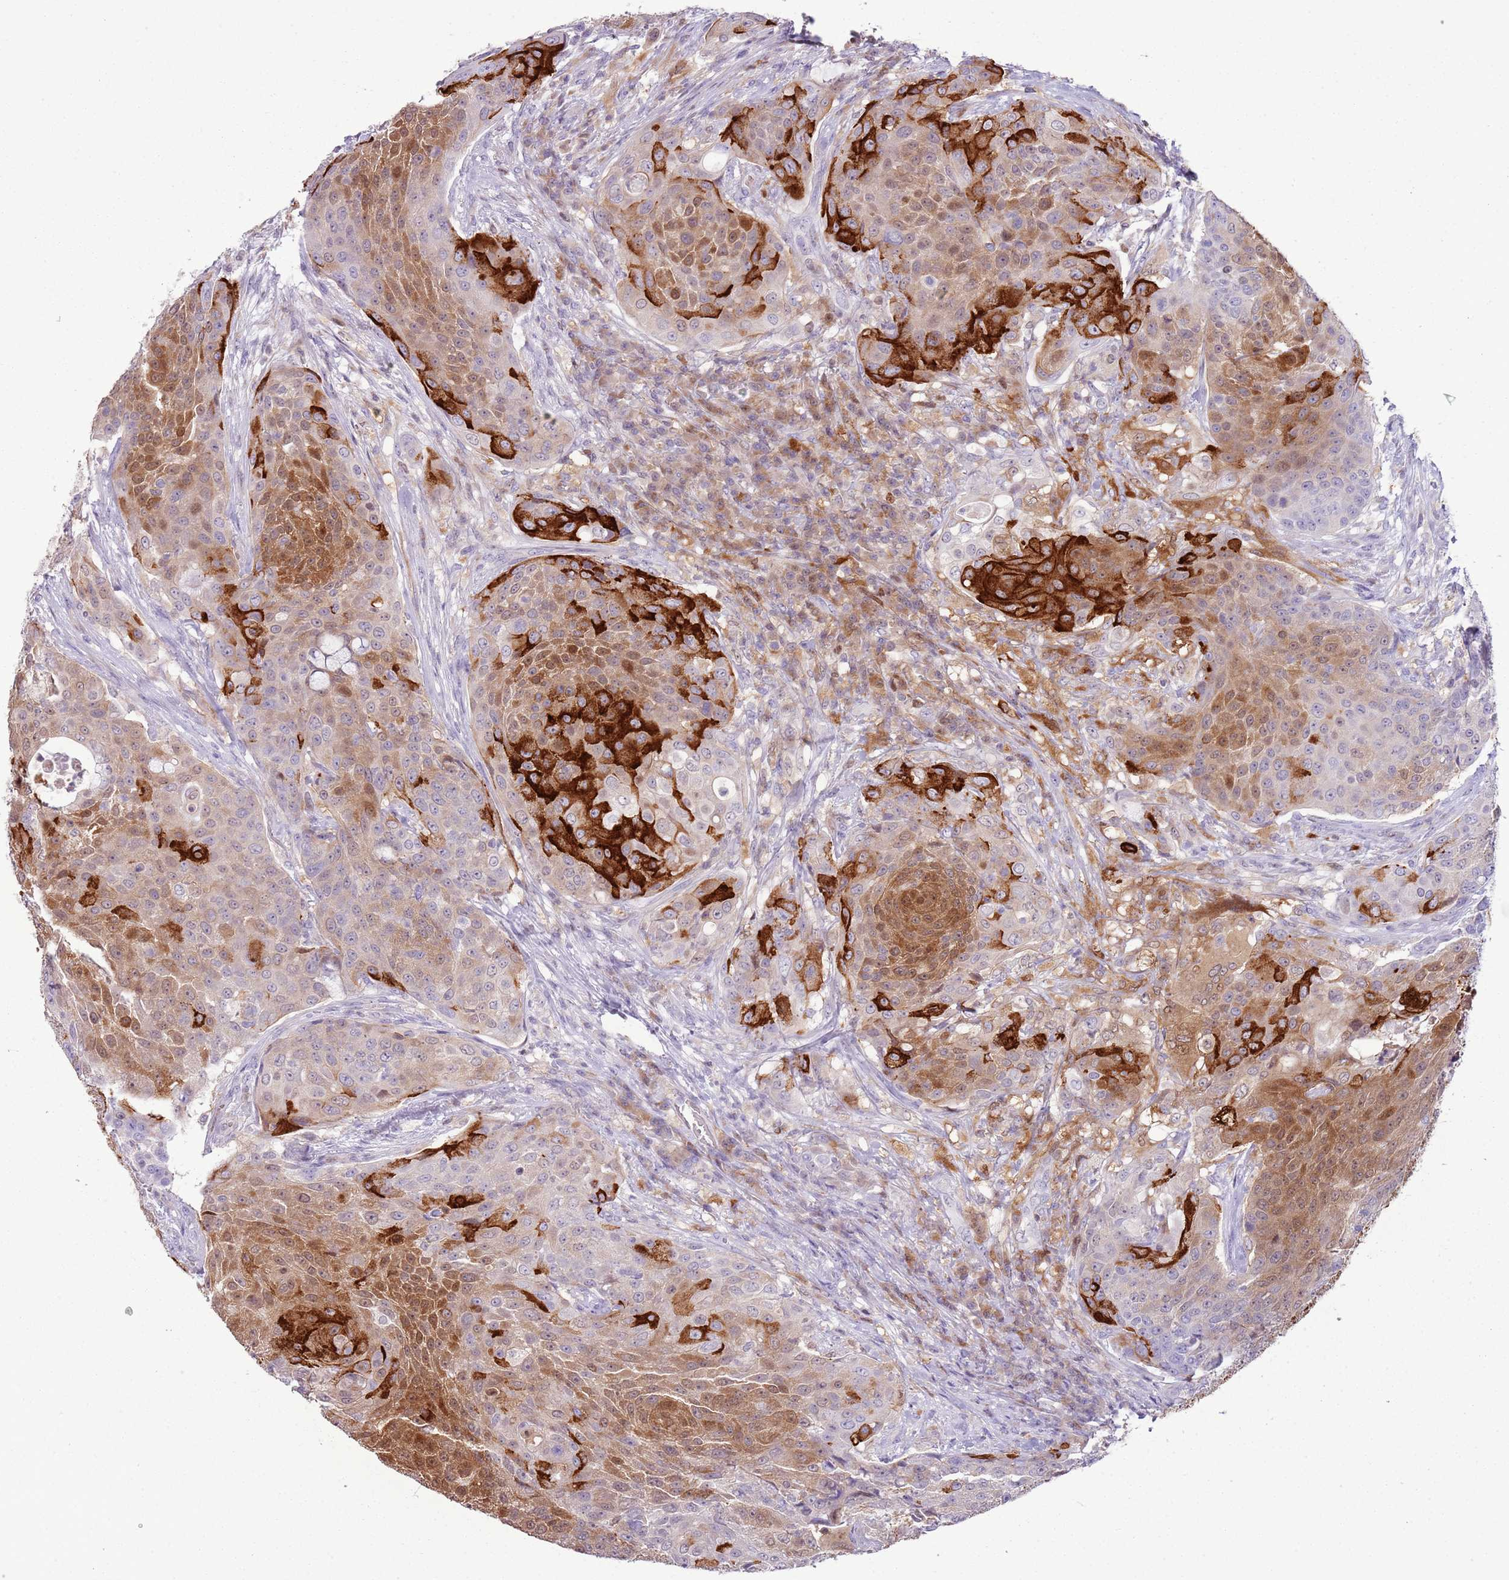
{"staining": {"intensity": "strong", "quantity": "25%-75%", "location": "cytoplasmic/membranous"}, "tissue": "urothelial cancer", "cell_type": "Tumor cells", "image_type": "cancer", "snomed": [{"axis": "morphology", "description": "Urothelial carcinoma, High grade"}, {"axis": "topography", "description": "Urinary bladder"}], "caption": "The photomicrograph displays immunohistochemical staining of urothelial cancer. There is strong cytoplasmic/membranous expression is present in approximately 25%-75% of tumor cells. (Stains: DAB in brown, nuclei in blue, Microscopy: brightfield microscopy at high magnification).", "gene": "NBPF6", "patient": {"sex": "female", "age": 63}}